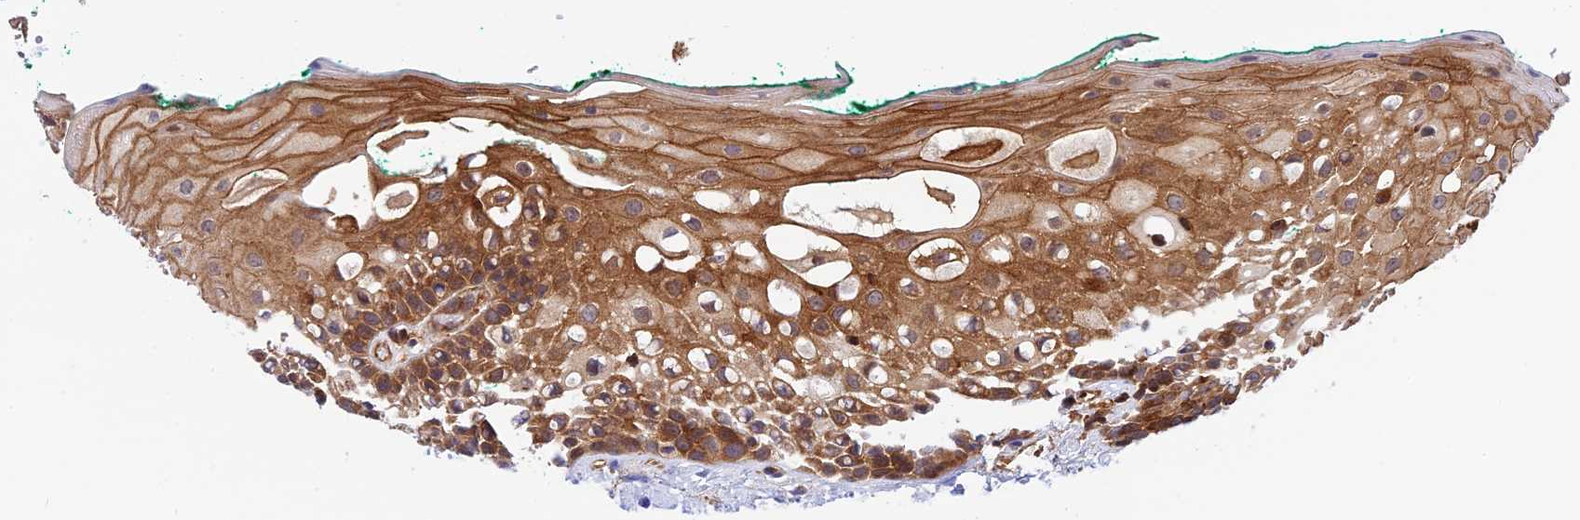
{"staining": {"intensity": "strong", "quantity": "25%-75%", "location": "cytoplasmic/membranous"}, "tissue": "oral mucosa", "cell_type": "Squamous epithelial cells", "image_type": "normal", "snomed": [{"axis": "morphology", "description": "Normal tissue, NOS"}, {"axis": "topography", "description": "Oral tissue"}], "caption": "Strong cytoplasmic/membranous positivity for a protein is seen in approximately 25%-75% of squamous epithelial cells of normal oral mucosa using immunohistochemistry (IHC).", "gene": "EVI5L", "patient": {"sex": "female", "age": 70}}